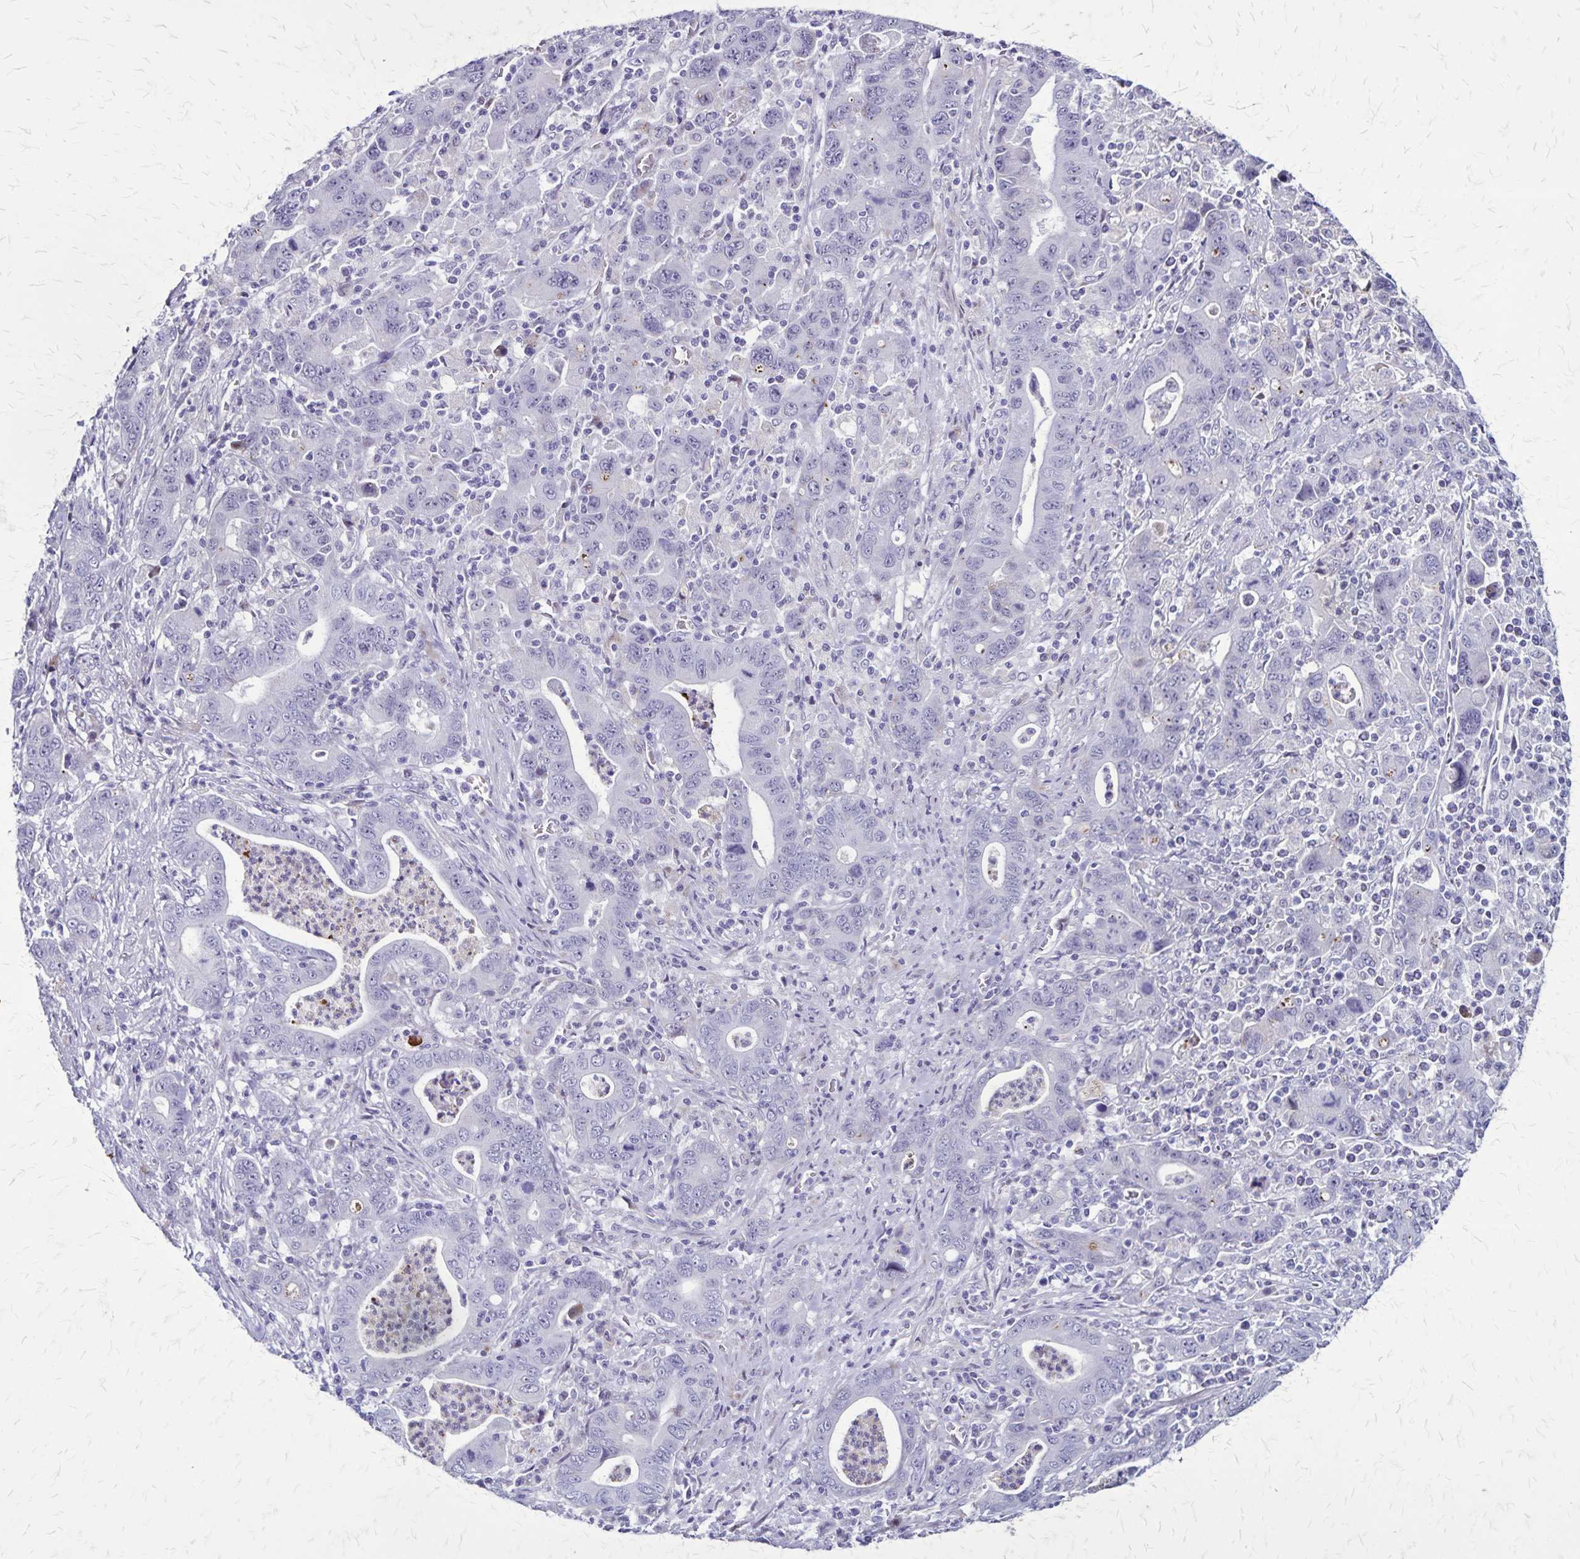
{"staining": {"intensity": "negative", "quantity": "none", "location": "none"}, "tissue": "stomach cancer", "cell_type": "Tumor cells", "image_type": "cancer", "snomed": [{"axis": "morphology", "description": "Adenocarcinoma, NOS"}, {"axis": "topography", "description": "Stomach, upper"}], "caption": "An immunohistochemistry micrograph of adenocarcinoma (stomach) is shown. There is no staining in tumor cells of adenocarcinoma (stomach).", "gene": "OR51B5", "patient": {"sex": "male", "age": 69}}